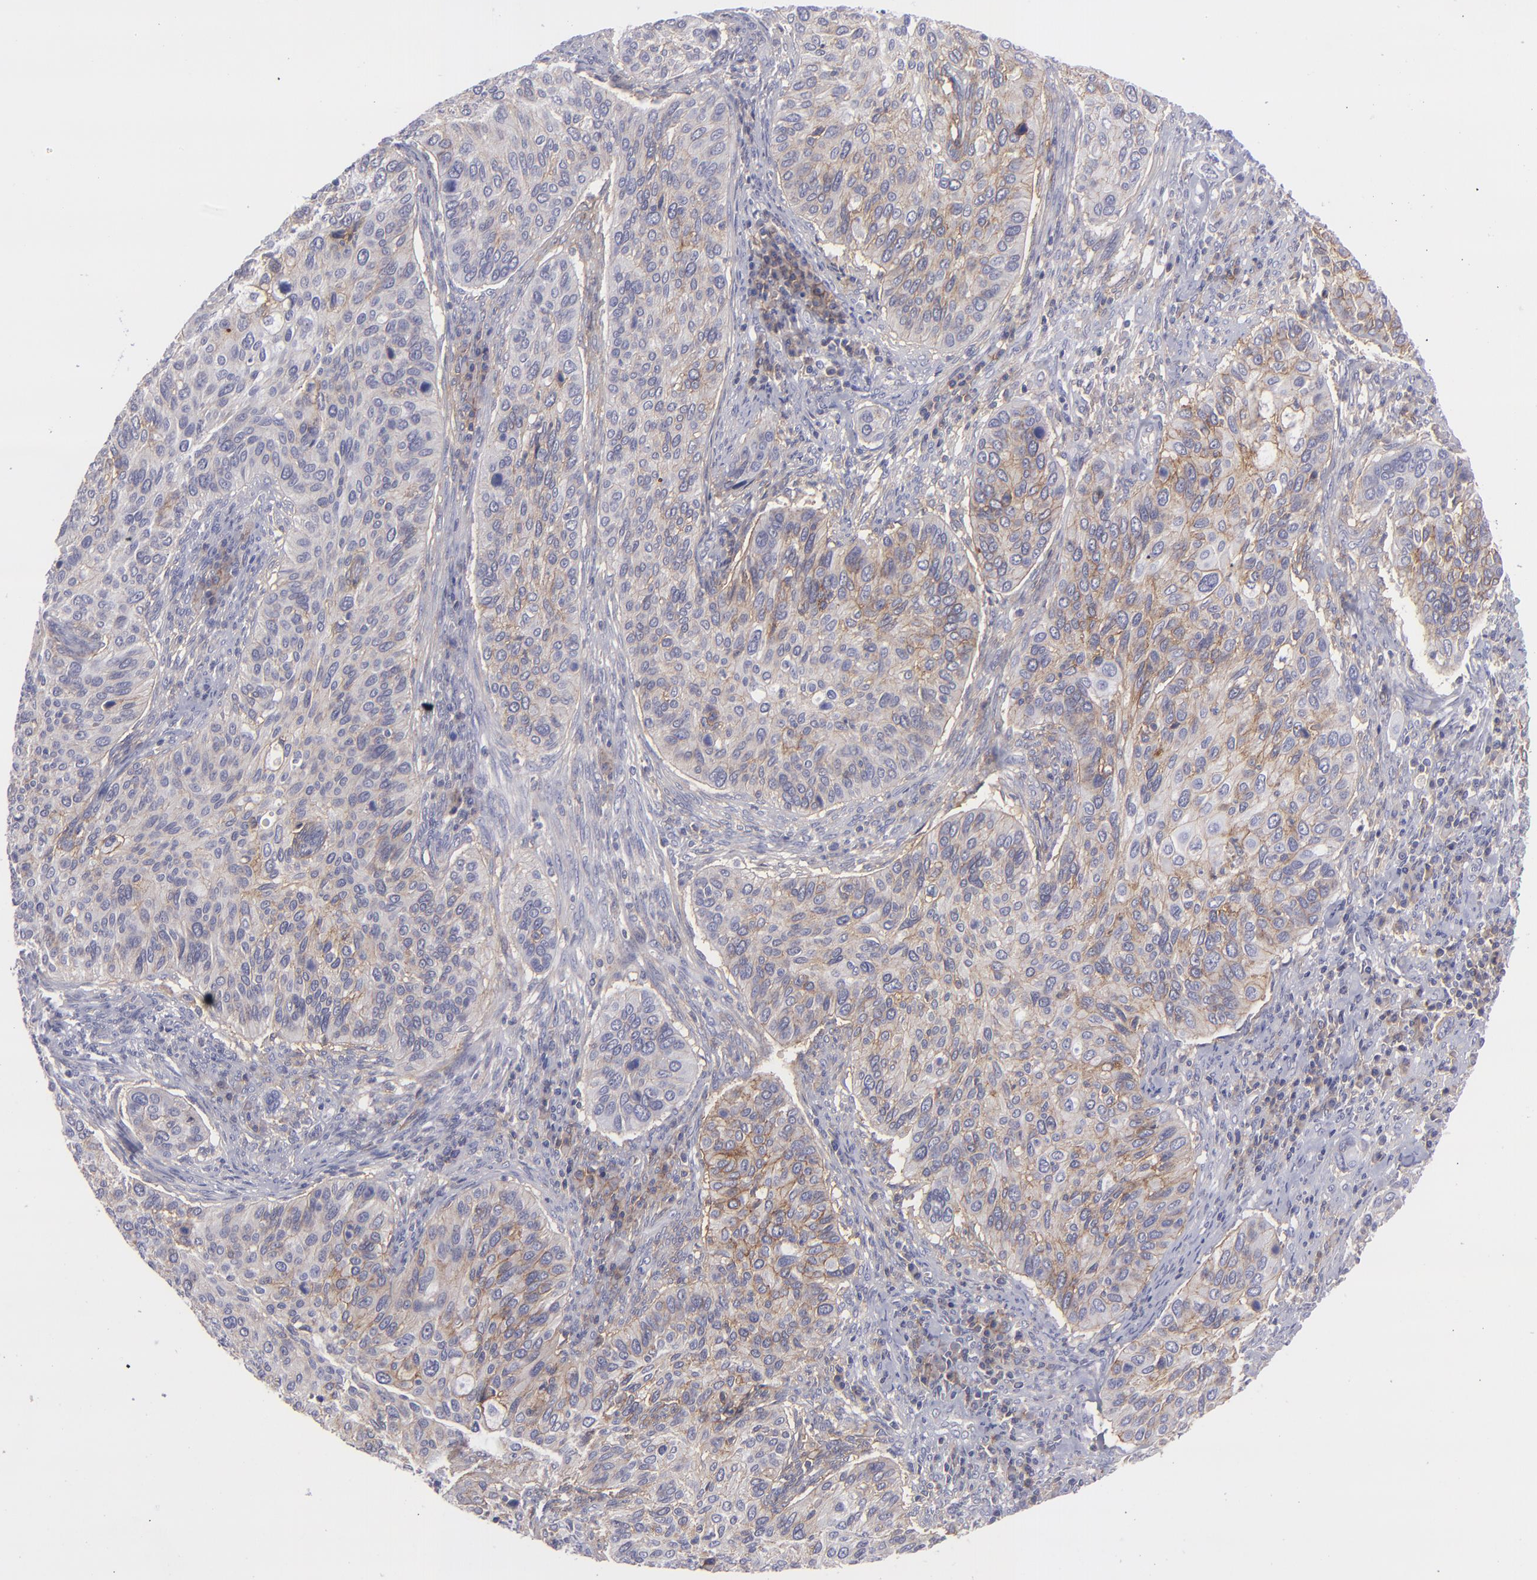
{"staining": {"intensity": "weak", "quantity": ">75%", "location": "cytoplasmic/membranous"}, "tissue": "cervical cancer", "cell_type": "Tumor cells", "image_type": "cancer", "snomed": [{"axis": "morphology", "description": "Adenocarcinoma, NOS"}, {"axis": "topography", "description": "Cervix"}], "caption": "Immunohistochemical staining of human cervical cancer (adenocarcinoma) reveals low levels of weak cytoplasmic/membranous positivity in approximately >75% of tumor cells.", "gene": "BSG", "patient": {"sex": "female", "age": 29}}